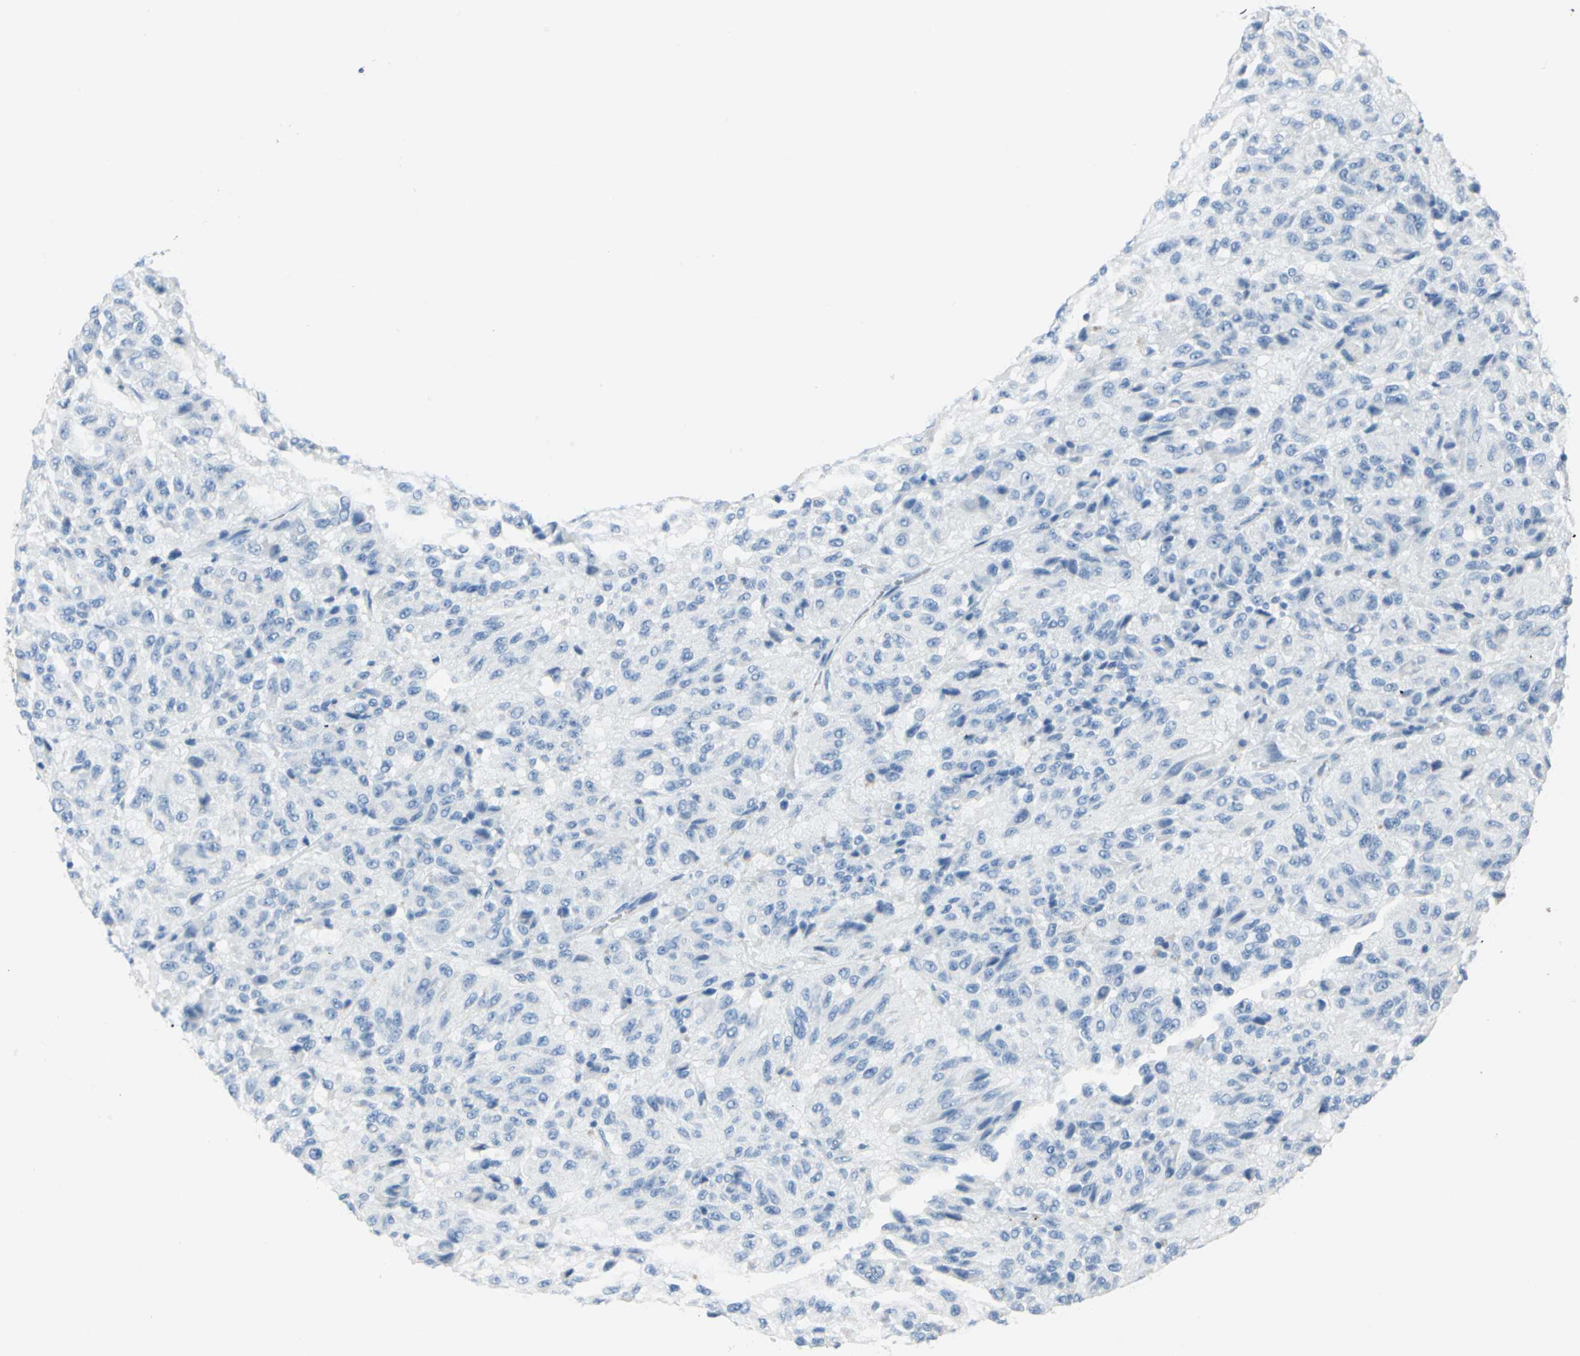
{"staining": {"intensity": "negative", "quantity": "none", "location": "none"}, "tissue": "melanoma", "cell_type": "Tumor cells", "image_type": "cancer", "snomed": [{"axis": "morphology", "description": "Malignant melanoma, Metastatic site"}, {"axis": "topography", "description": "Lung"}], "caption": "Tumor cells are negative for brown protein staining in melanoma.", "gene": "SFN", "patient": {"sex": "male", "age": 64}}